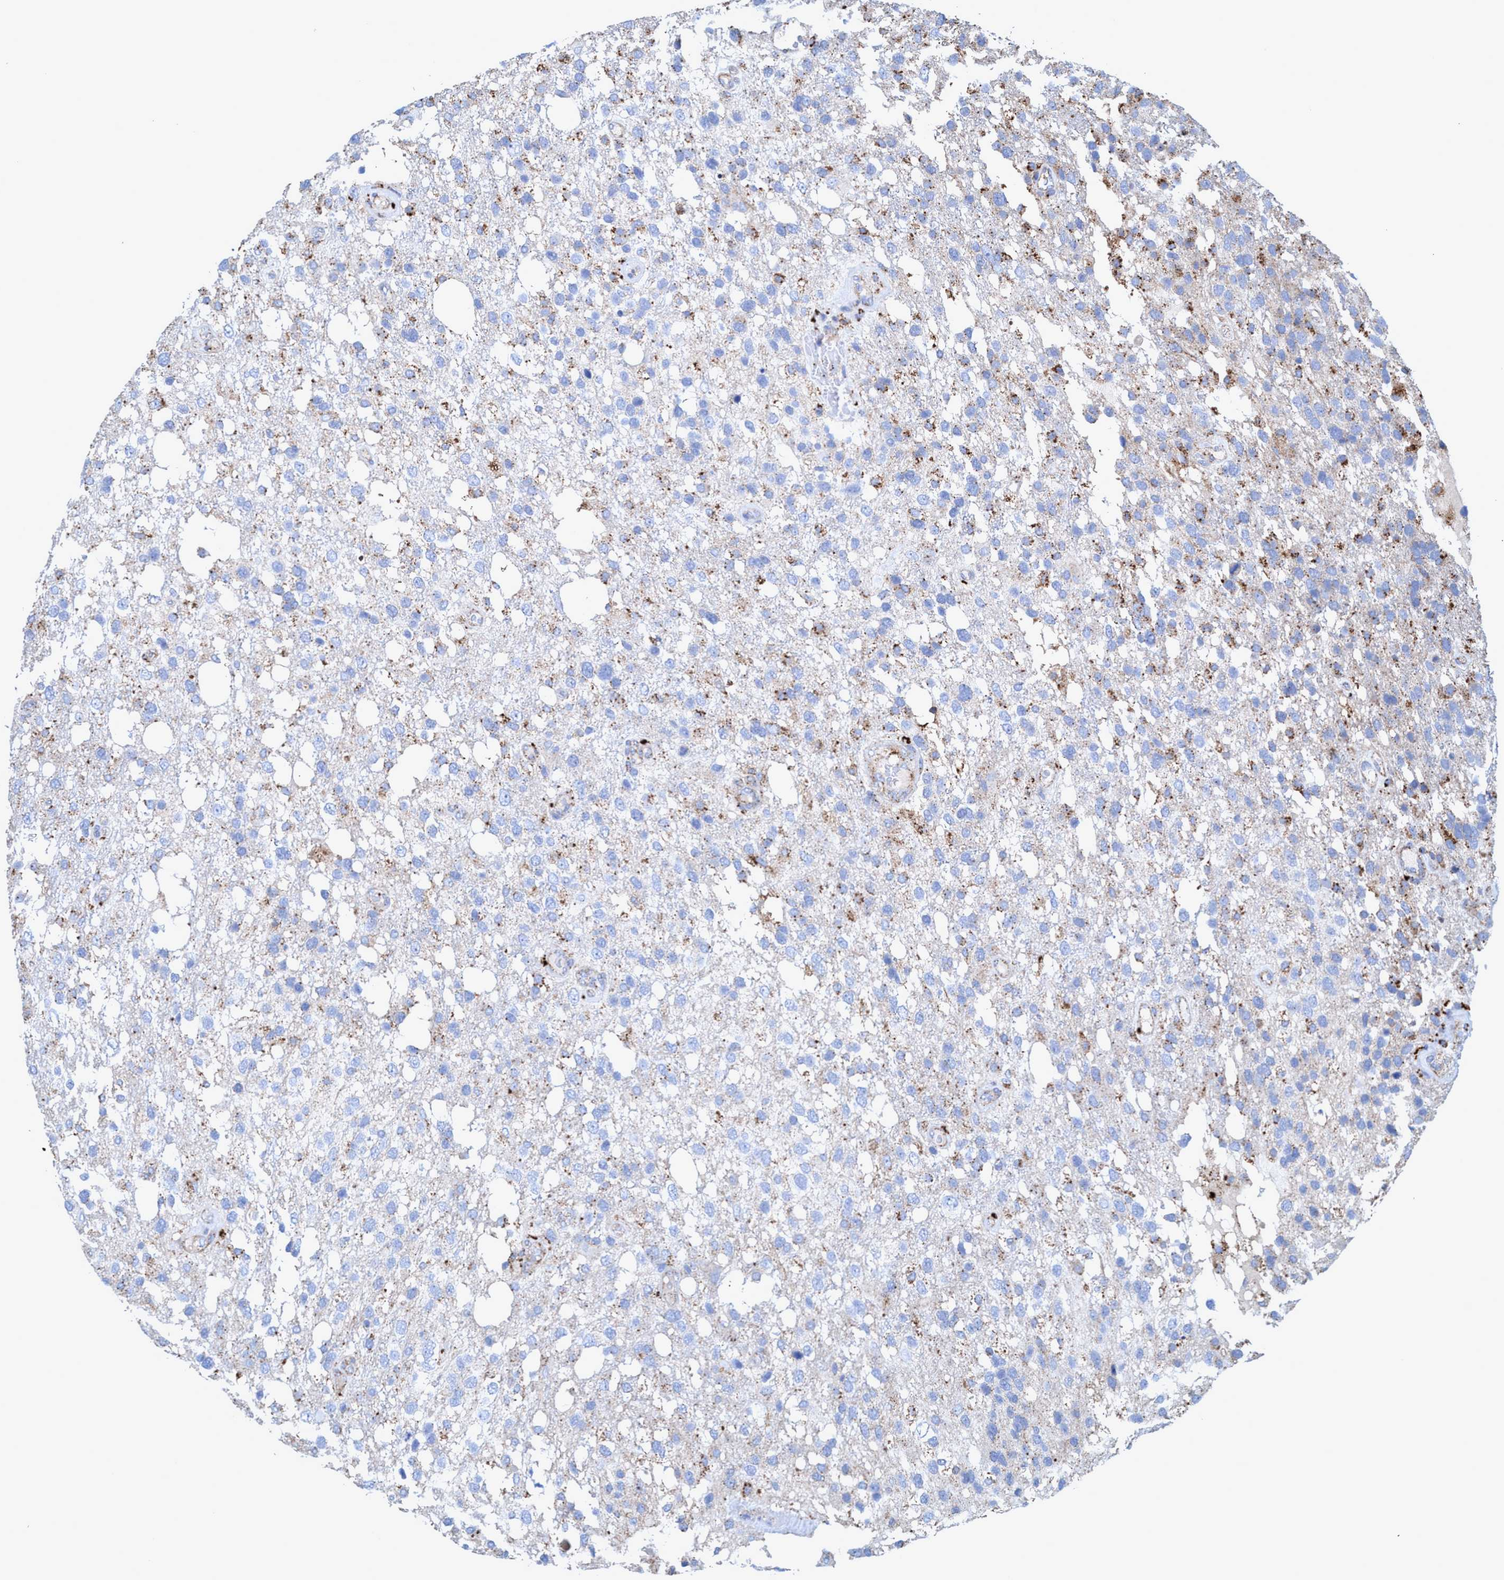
{"staining": {"intensity": "moderate", "quantity": "<25%", "location": "cytoplasmic/membranous"}, "tissue": "glioma", "cell_type": "Tumor cells", "image_type": "cancer", "snomed": [{"axis": "morphology", "description": "Glioma, malignant, High grade"}, {"axis": "topography", "description": "Brain"}], "caption": "DAB (3,3'-diaminobenzidine) immunohistochemical staining of human glioma shows moderate cytoplasmic/membranous protein staining in approximately <25% of tumor cells. Nuclei are stained in blue.", "gene": "TRIM65", "patient": {"sex": "female", "age": 58}}